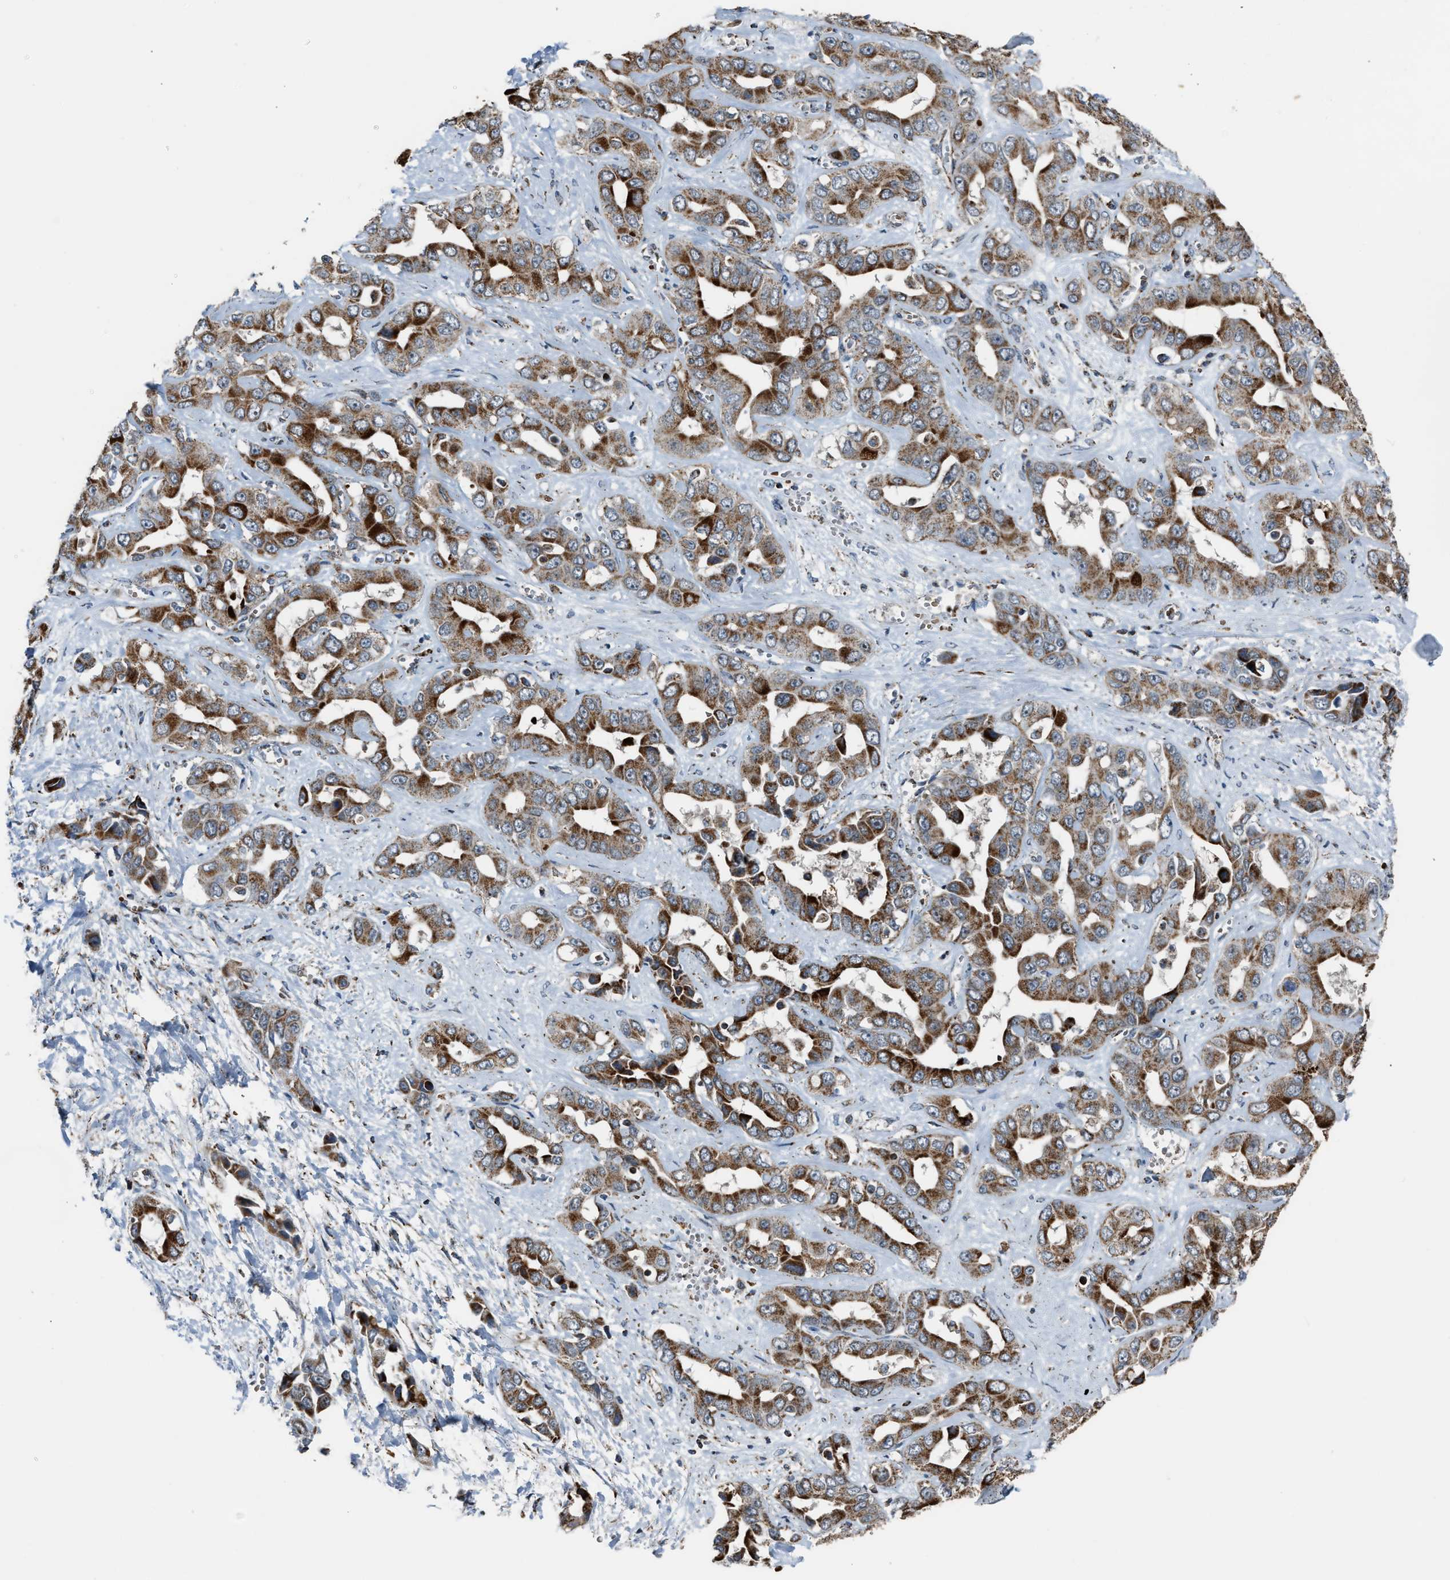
{"staining": {"intensity": "strong", "quantity": ">75%", "location": "cytoplasmic/membranous"}, "tissue": "liver cancer", "cell_type": "Tumor cells", "image_type": "cancer", "snomed": [{"axis": "morphology", "description": "Cholangiocarcinoma"}, {"axis": "topography", "description": "Liver"}], "caption": "Protein staining of liver cancer (cholangiocarcinoma) tissue reveals strong cytoplasmic/membranous expression in about >75% of tumor cells.", "gene": "CHN2", "patient": {"sex": "female", "age": 52}}